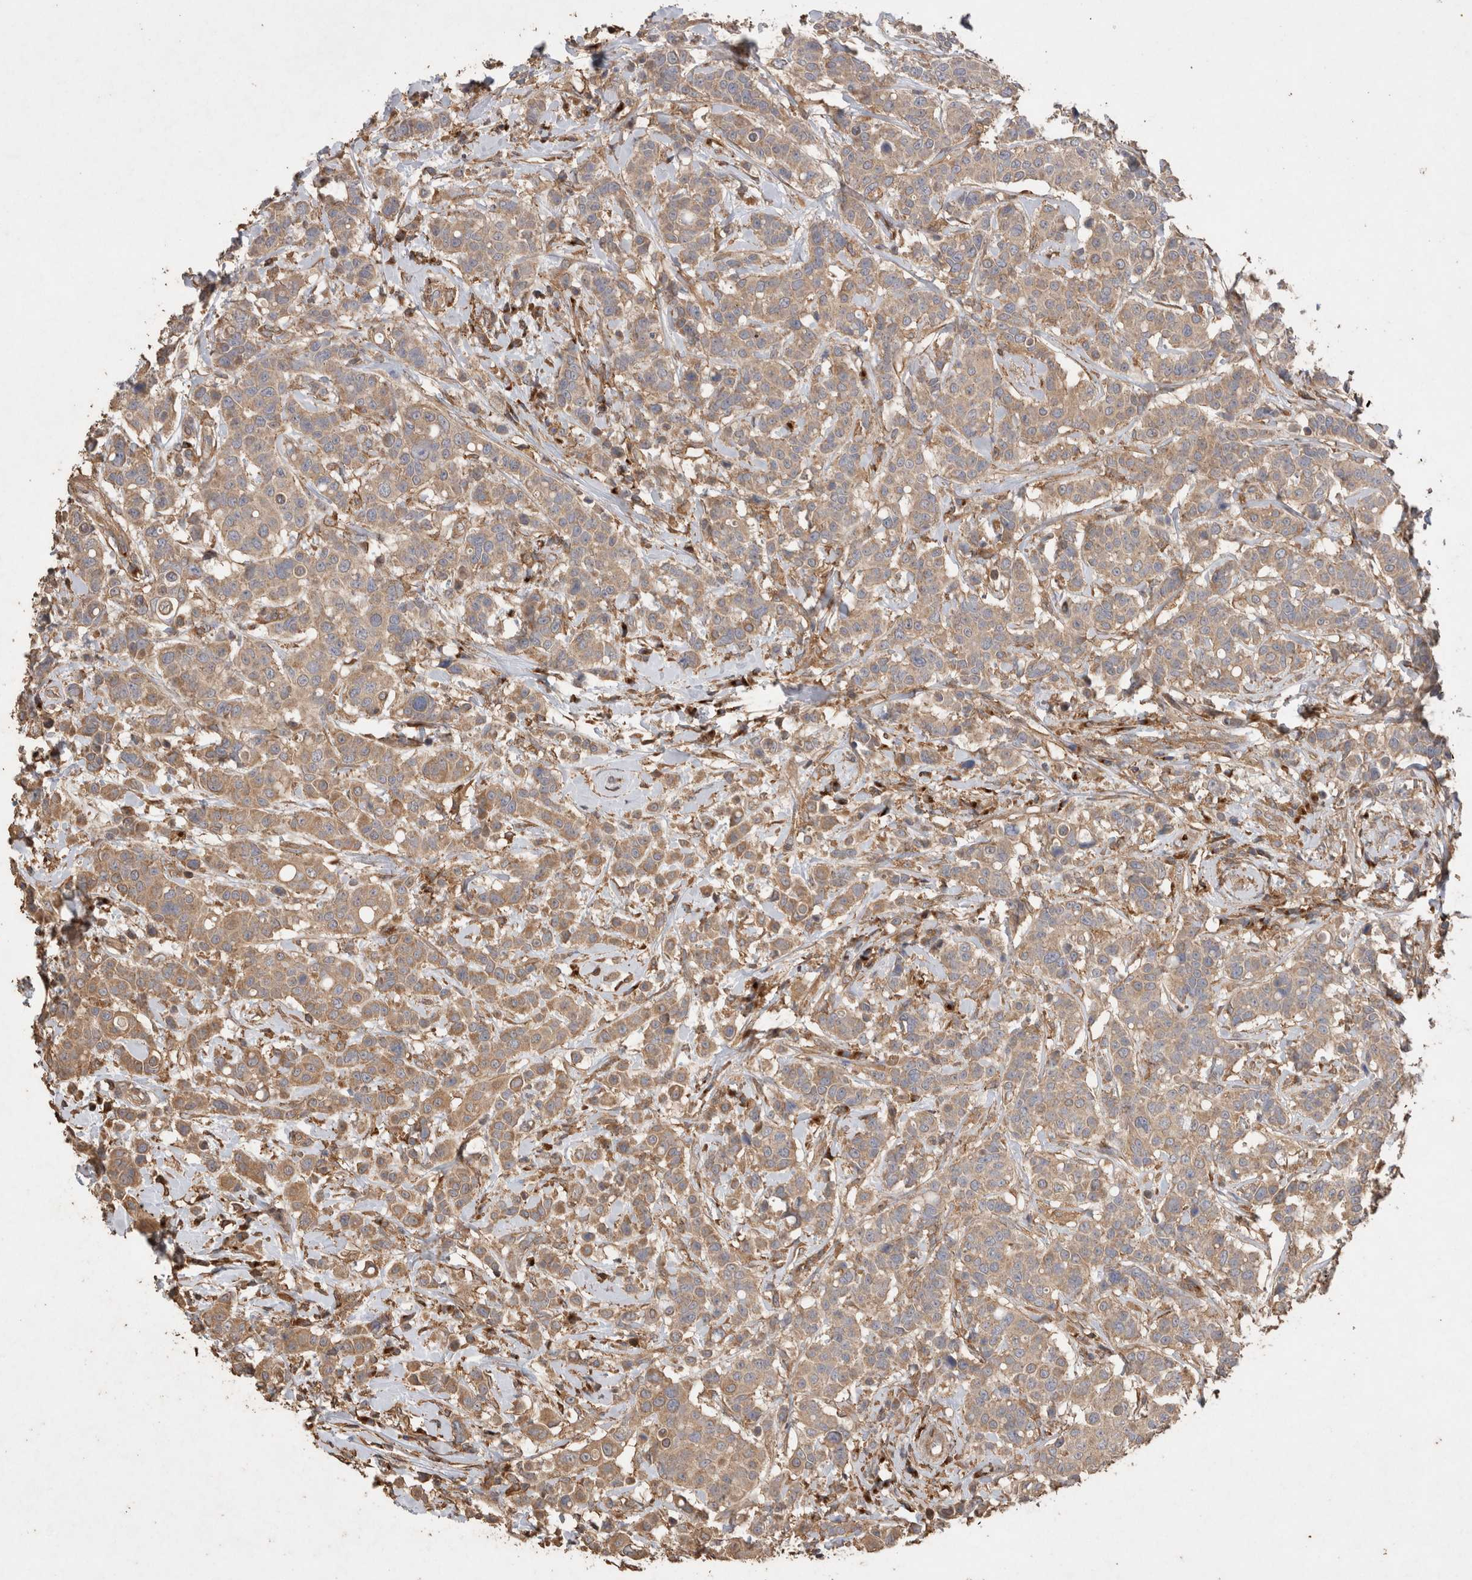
{"staining": {"intensity": "moderate", "quantity": "25%-75%", "location": "cytoplasmic/membranous"}, "tissue": "breast cancer", "cell_type": "Tumor cells", "image_type": "cancer", "snomed": [{"axis": "morphology", "description": "Duct carcinoma"}, {"axis": "topography", "description": "Breast"}], "caption": "Protein expression analysis of invasive ductal carcinoma (breast) displays moderate cytoplasmic/membranous staining in approximately 25%-75% of tumor cells.", "gene": "SNX31", "patient": {"sex": "female", "age": 27}}